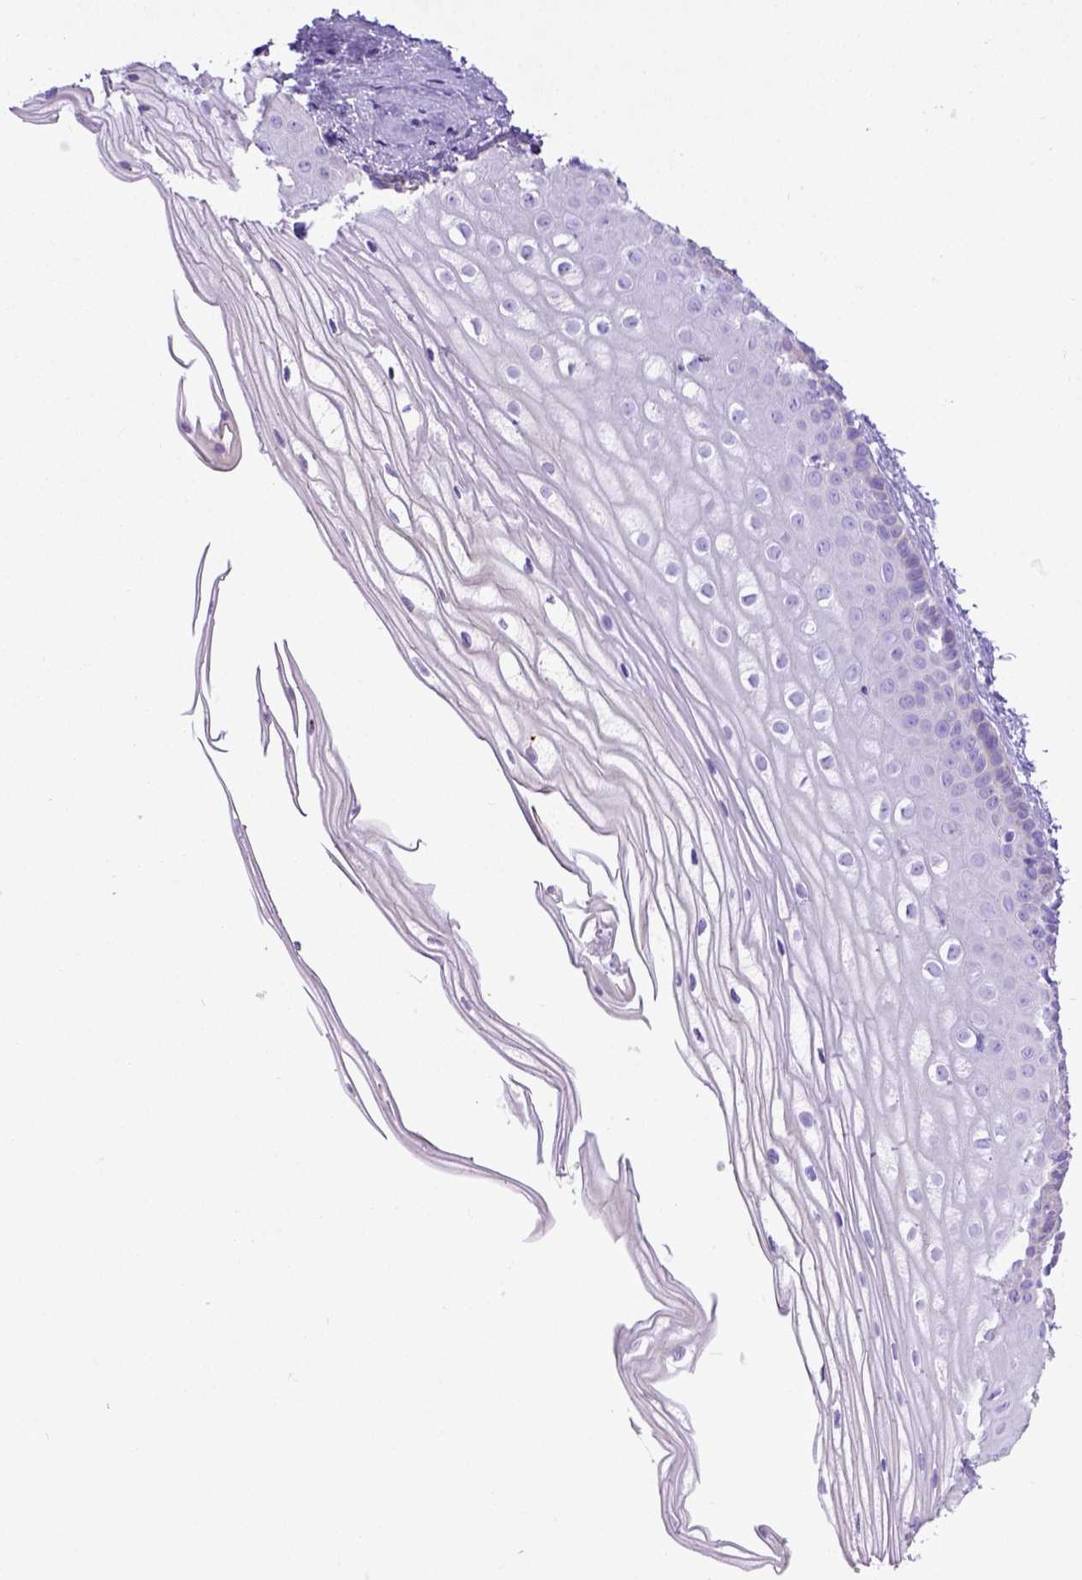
{"staining": {"intensity": "negative", "quantity": "none", "location": "none"}, "tissue": "vagina", "cell_type": "Squamous epithelial cells", "image_type": "normal", "snomed": [{"axis": "morphology", "description": "Normal tissue, NOS"}, {"axis": "topography", "description": "Vagina"}], "caption": "The micrograph demonstrates no staining of squamous epithelial cells in benign vagina.", "gene": "CD40", "patient": {"sex": "female", "age": 52}}